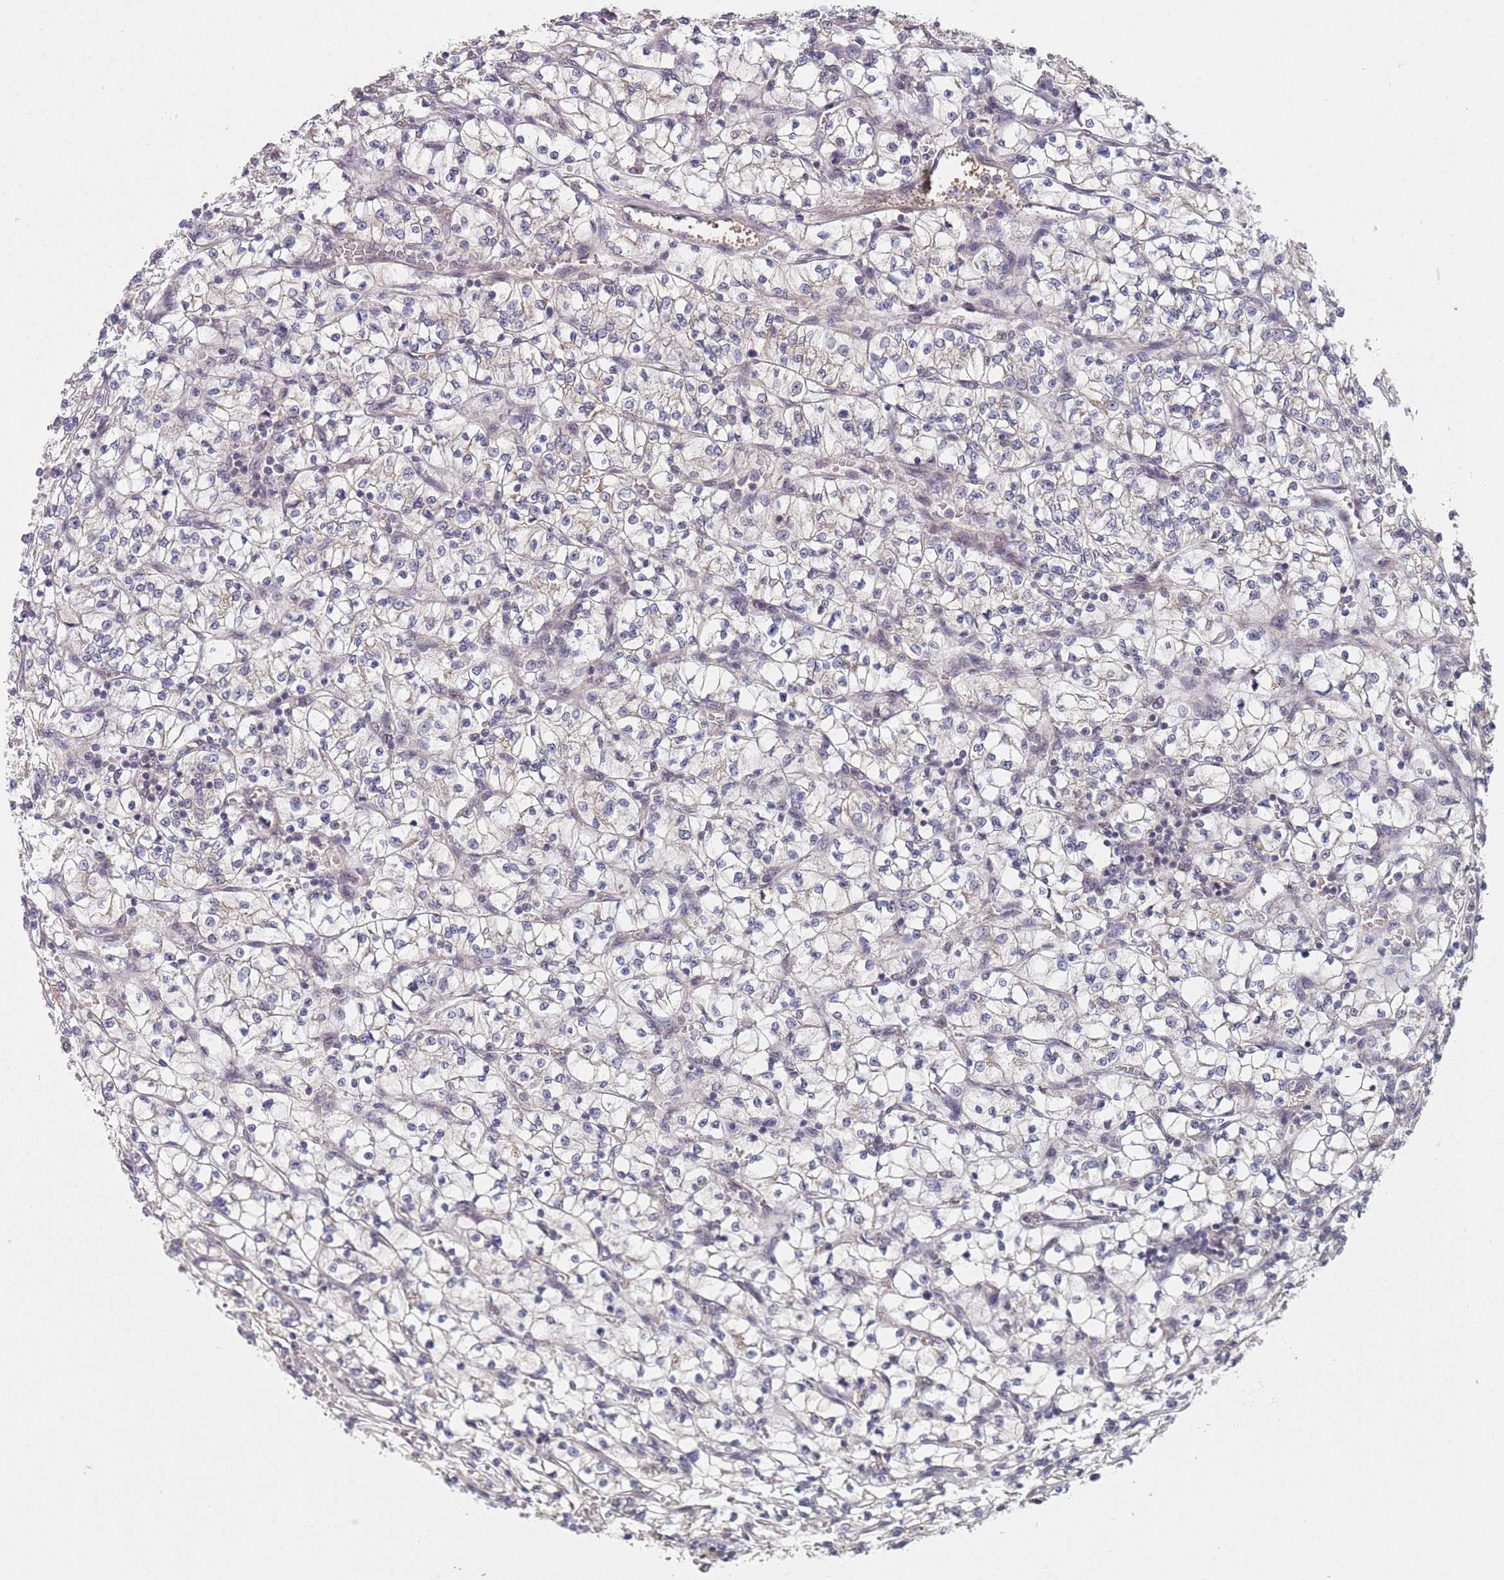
{"staining": {"intensity": "negative", "quantity": "none", "location": "none"}, "tissue": "renal cancer", "cell_type": "Tumor cells", "image_type": "cancer", "snomed": [{"axis": "morphology", "description": "Adenocarcinoma, NOS"}, {"axis": "topography", "description": "Kidney"}], "caption": "An image of human renal adenocarcinoma is negative for staining in tumor cells.", "gene": "B4GALT4", "patient": {"sex": "female", "age": 64}}